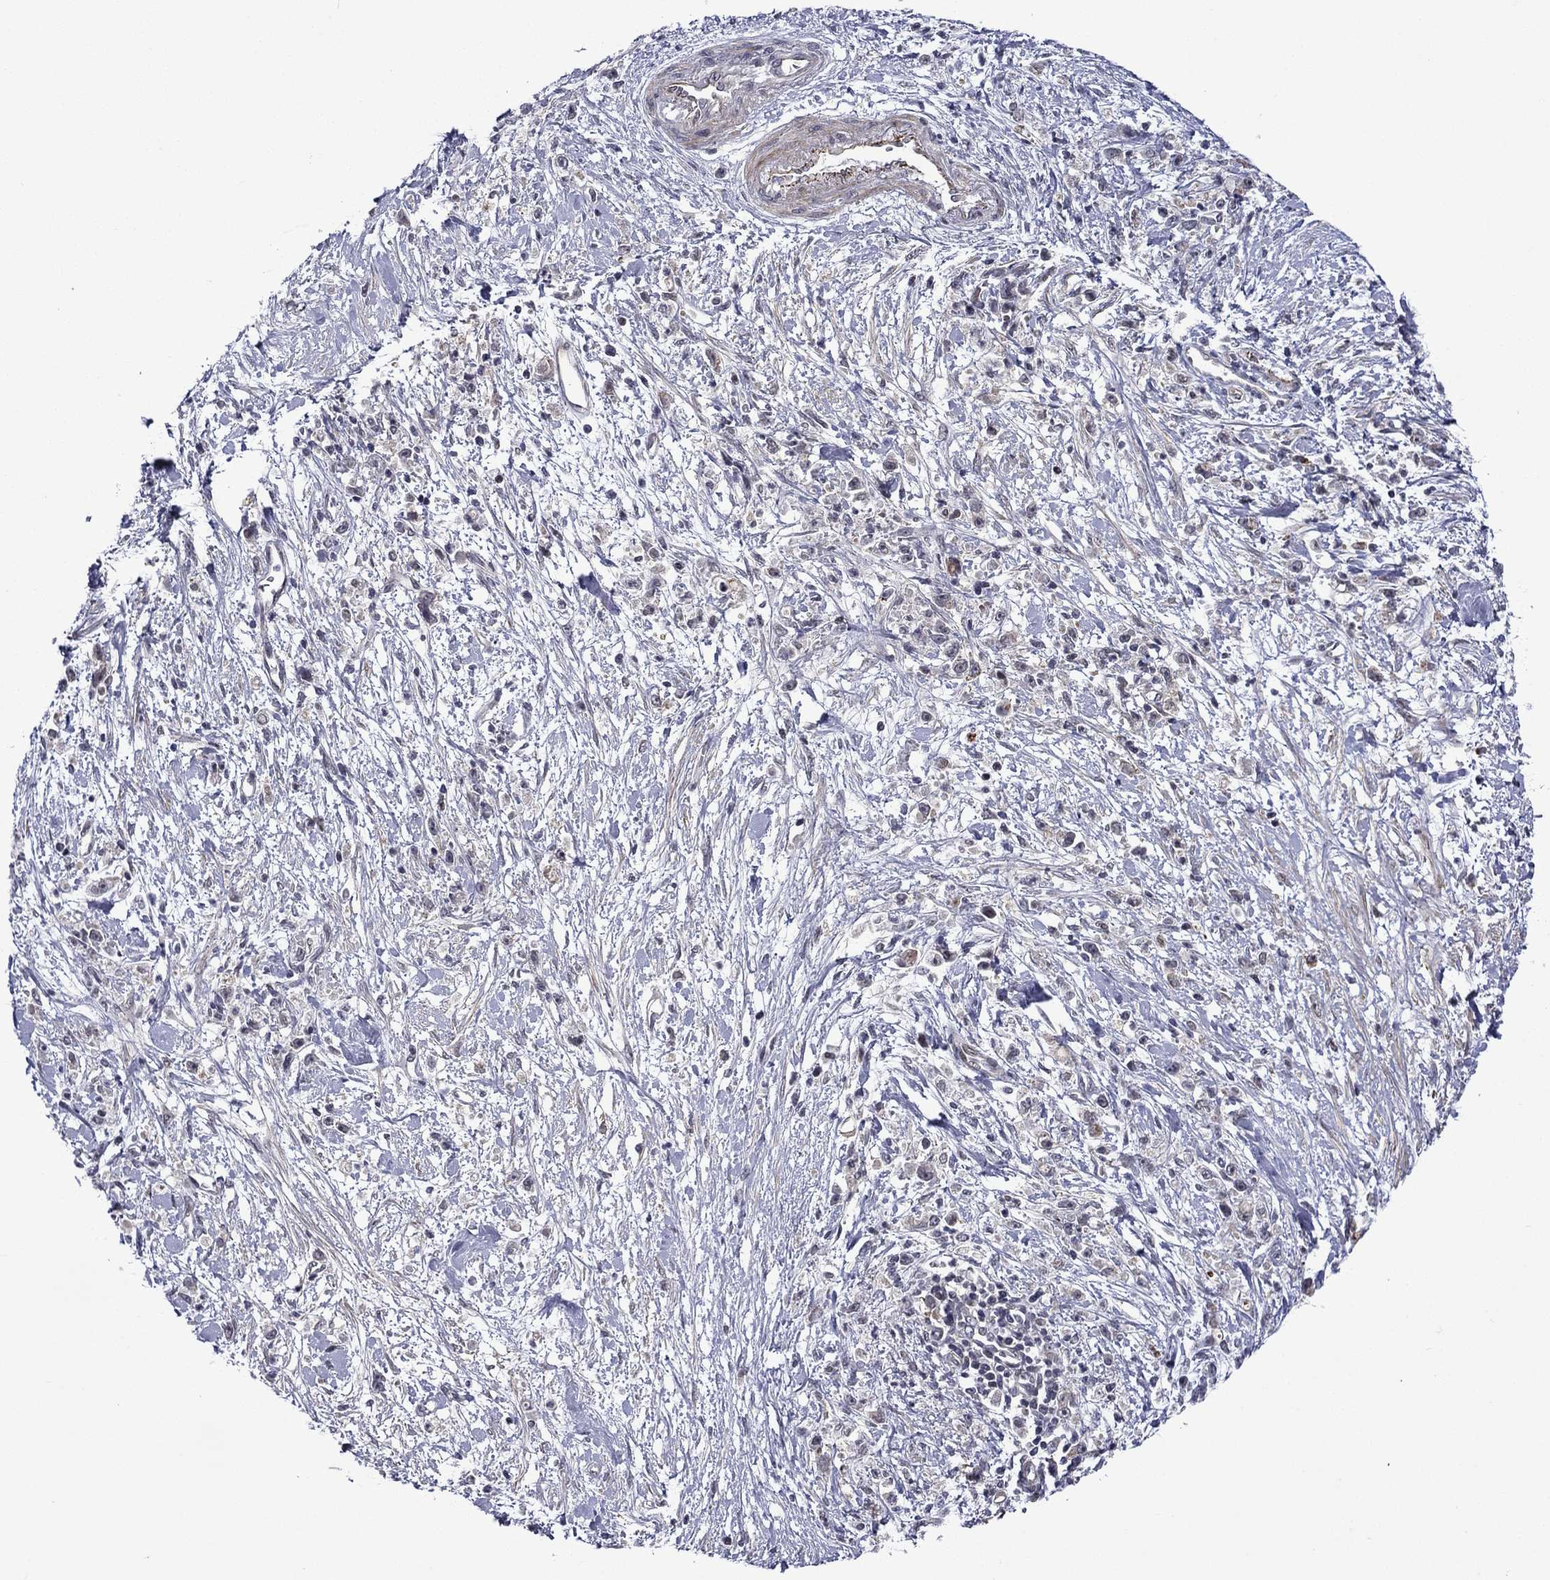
{"staining": {"intensity": "negative", "quantity": "none", "location": "none"}, "tissue": "stomach cancer", "cell_type": "Tumor cells", "image_type": "cancer", "snomed": [{"axis": "morphology", "description": "Adenocarcinoma, NOS"}, {"axis": "topography", "description": "Stomach"}], "caption": "Image shows no significant protein expression in tumor cells of stomach cancer (adenocarcinoma).", "gene": "B3GAT1", "patient": {"sex": "female", "age": 59}}